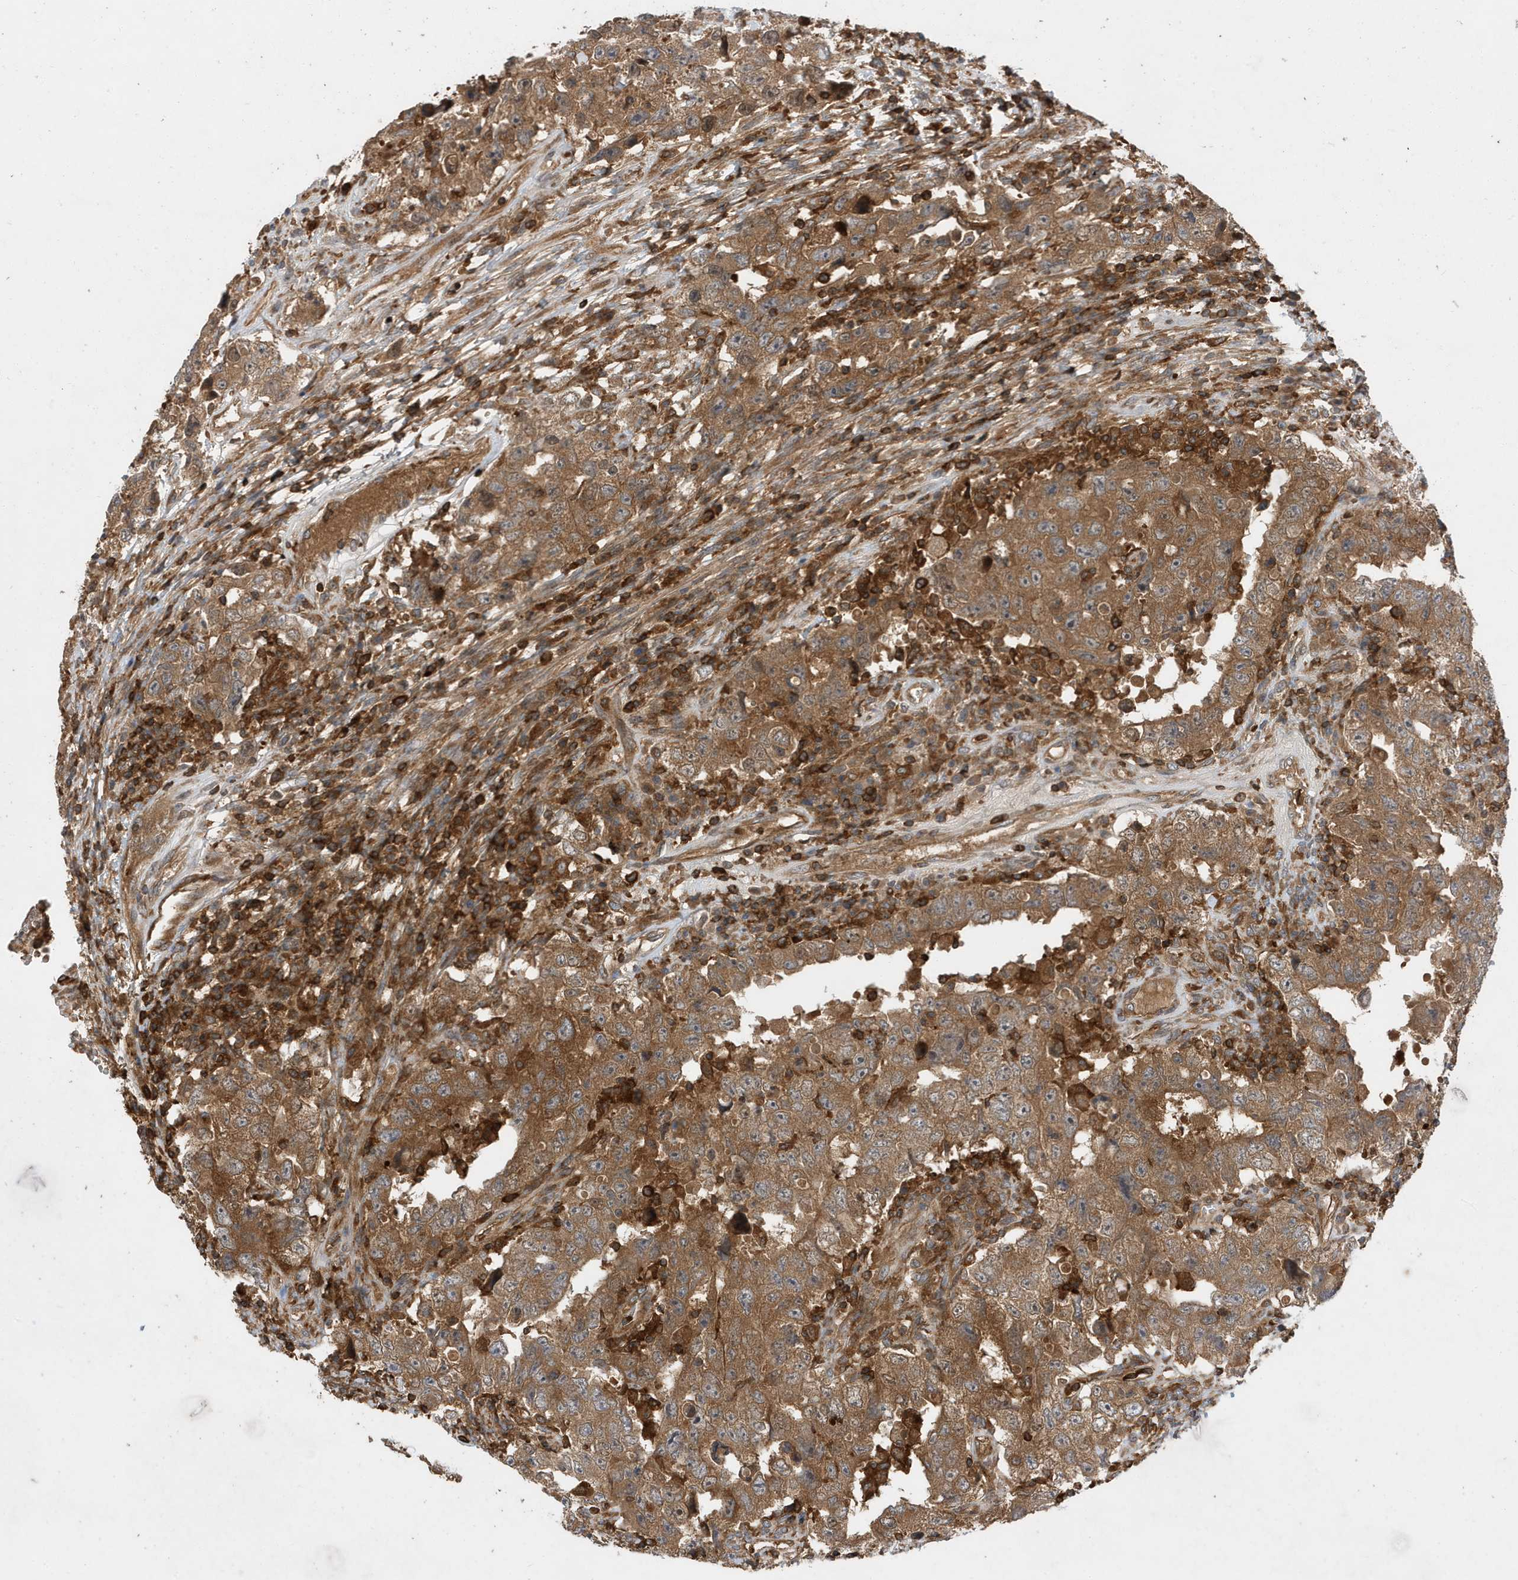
{"staining": {"intensity": "strong", "quantity": ">75%", "location": "cytoplasmic/membranous"}, "tissue": "testis cancer", "cell_type": "Tumor cells", "image_type": "cancer", "snomed": [{"axis": "morphology", "description": "Carcinoma, Embryonal, NOS"}, {"axis": "topography", "description": "Testis"}], "caption": "Immunohistochemical staining of embryonal carcinoma (testis) shows high levels of strong cytoplasmic/membranous staining in about >75% of tumor cells.", "gene": "LAPTM4A", "patient": {"sex": "male", "age": 26}}